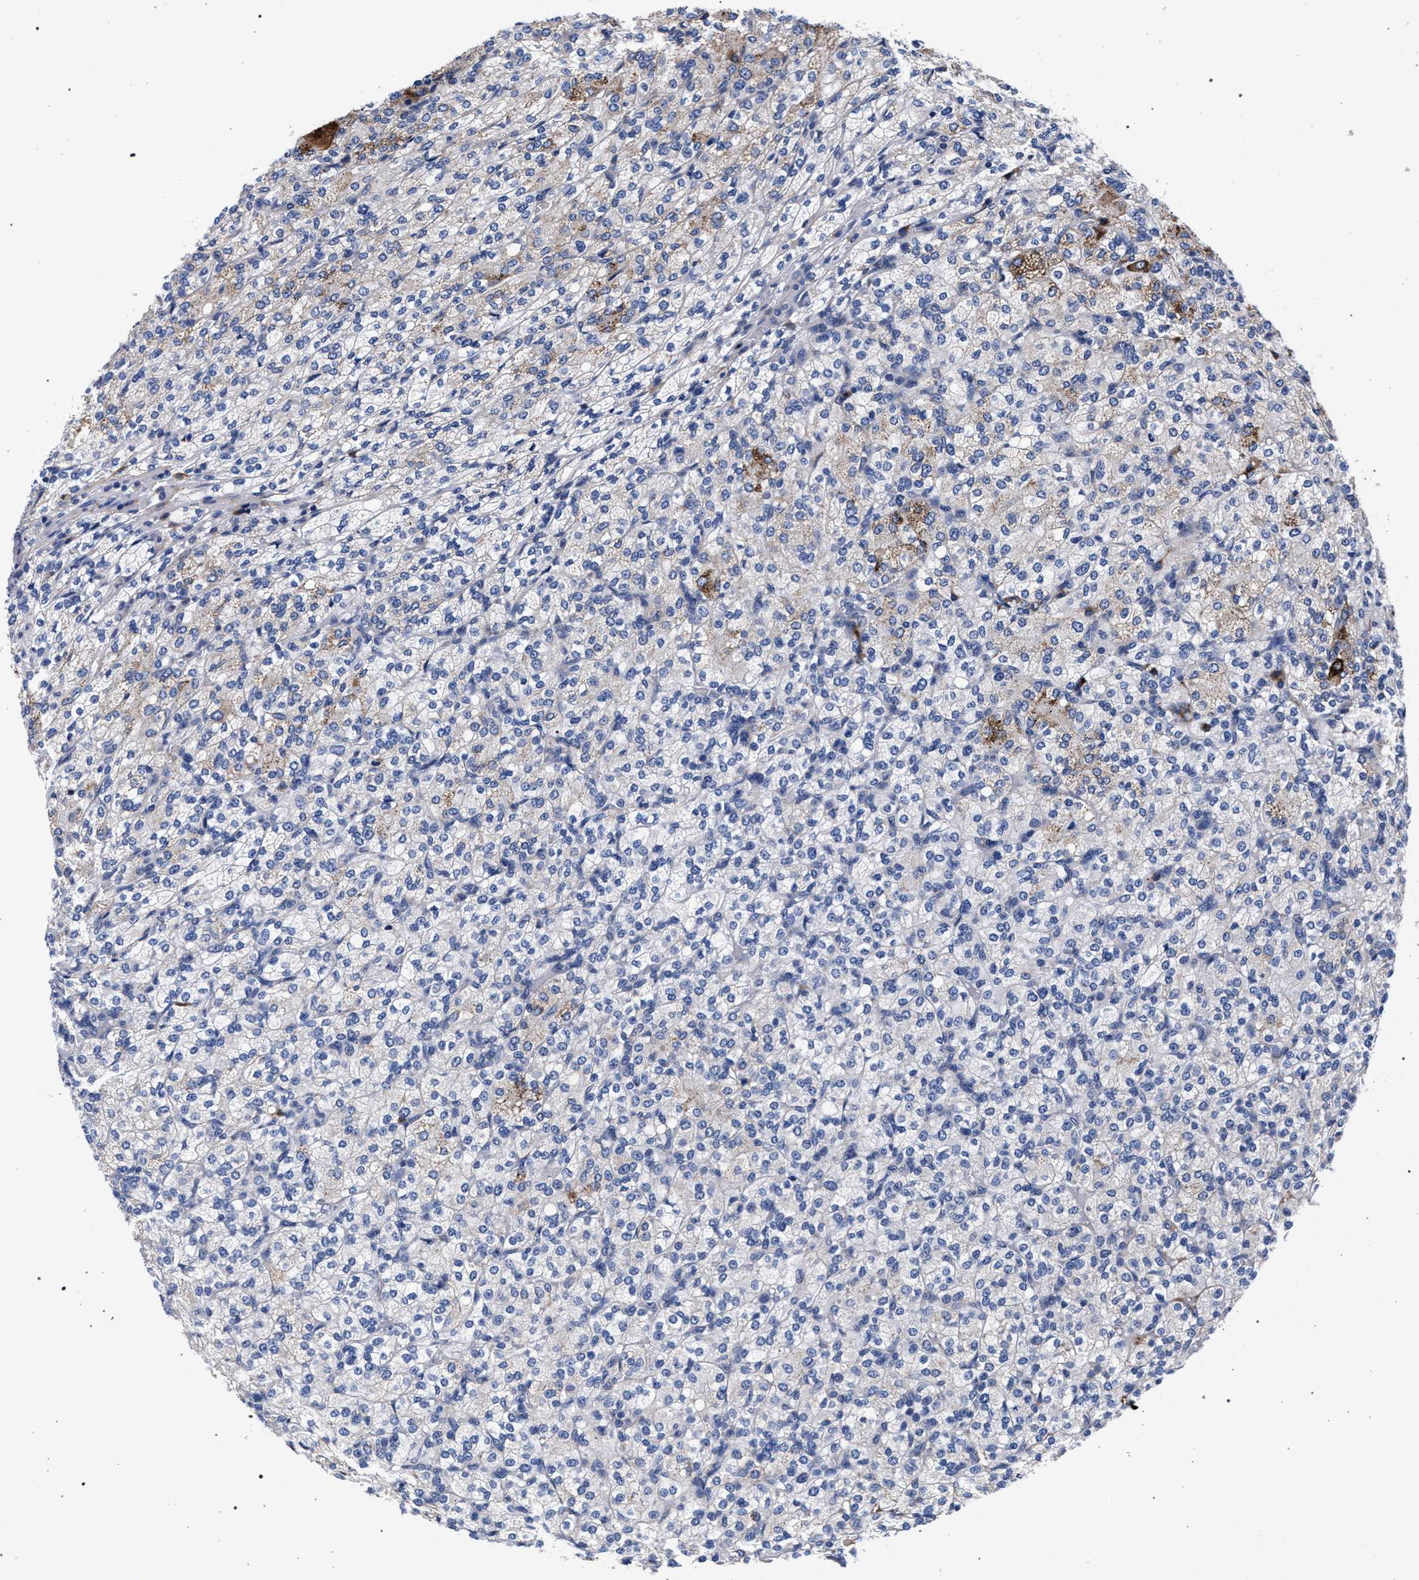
{"staining": {"intensity": "strong", "quantity": "<25%", "location": "cytoplasmic/membranous"}, "tissue": "renal cancer", "cell_type": "Tumor cells", "image_type": "cancer", "snomed": [{"axis": "morphology", "description": "Adenocarcinoma, NOS"}, {"axis": "topography", "description": "Kidney"}], "caption": "Human renal adenocarcinoma stained for a protein (brown) shows strong cytoplasmic/membranous positive positivity in approximately <25% of tumor cells.", "gene": "ACOX1", "patient": {"sex": "male", "age": 77}}